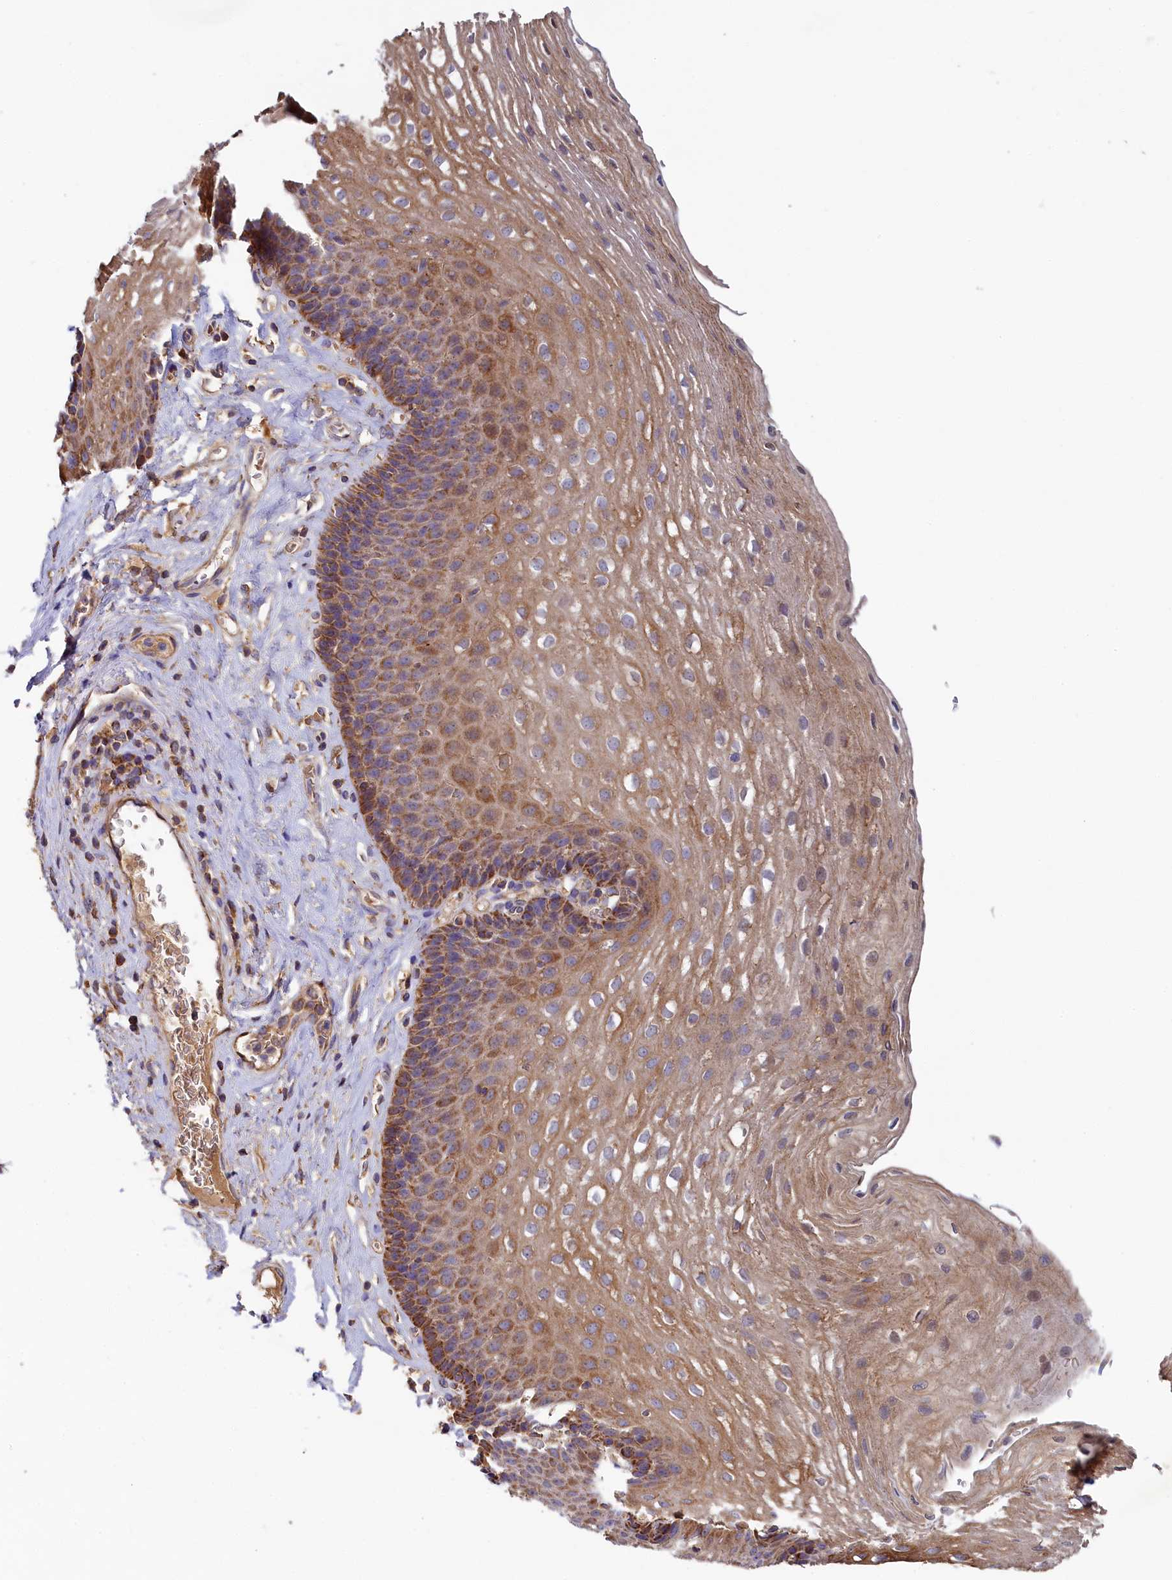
{"staining": {"intensity": "moderate", "quantity": ">75%", "location": "cytoplasmic/membranous"}, "tissue": "esophagus", "cell_type": "Squamous epithelial cells", "image_type": "normal", "snomed": [{"axis": "morphology", "description": "Normal tissue, NOS"}, {"axis": "topography", "description": "Esophagus"}], "caption": "Esophagus stained with immunohistochemistry (IHC) demonstrates moderate cytoplasmic/membranous positivity in approximately >75% of squamous epithelial cells.", "gene": "SEC31B", "patient": {"sex": "female", "age": 66}}